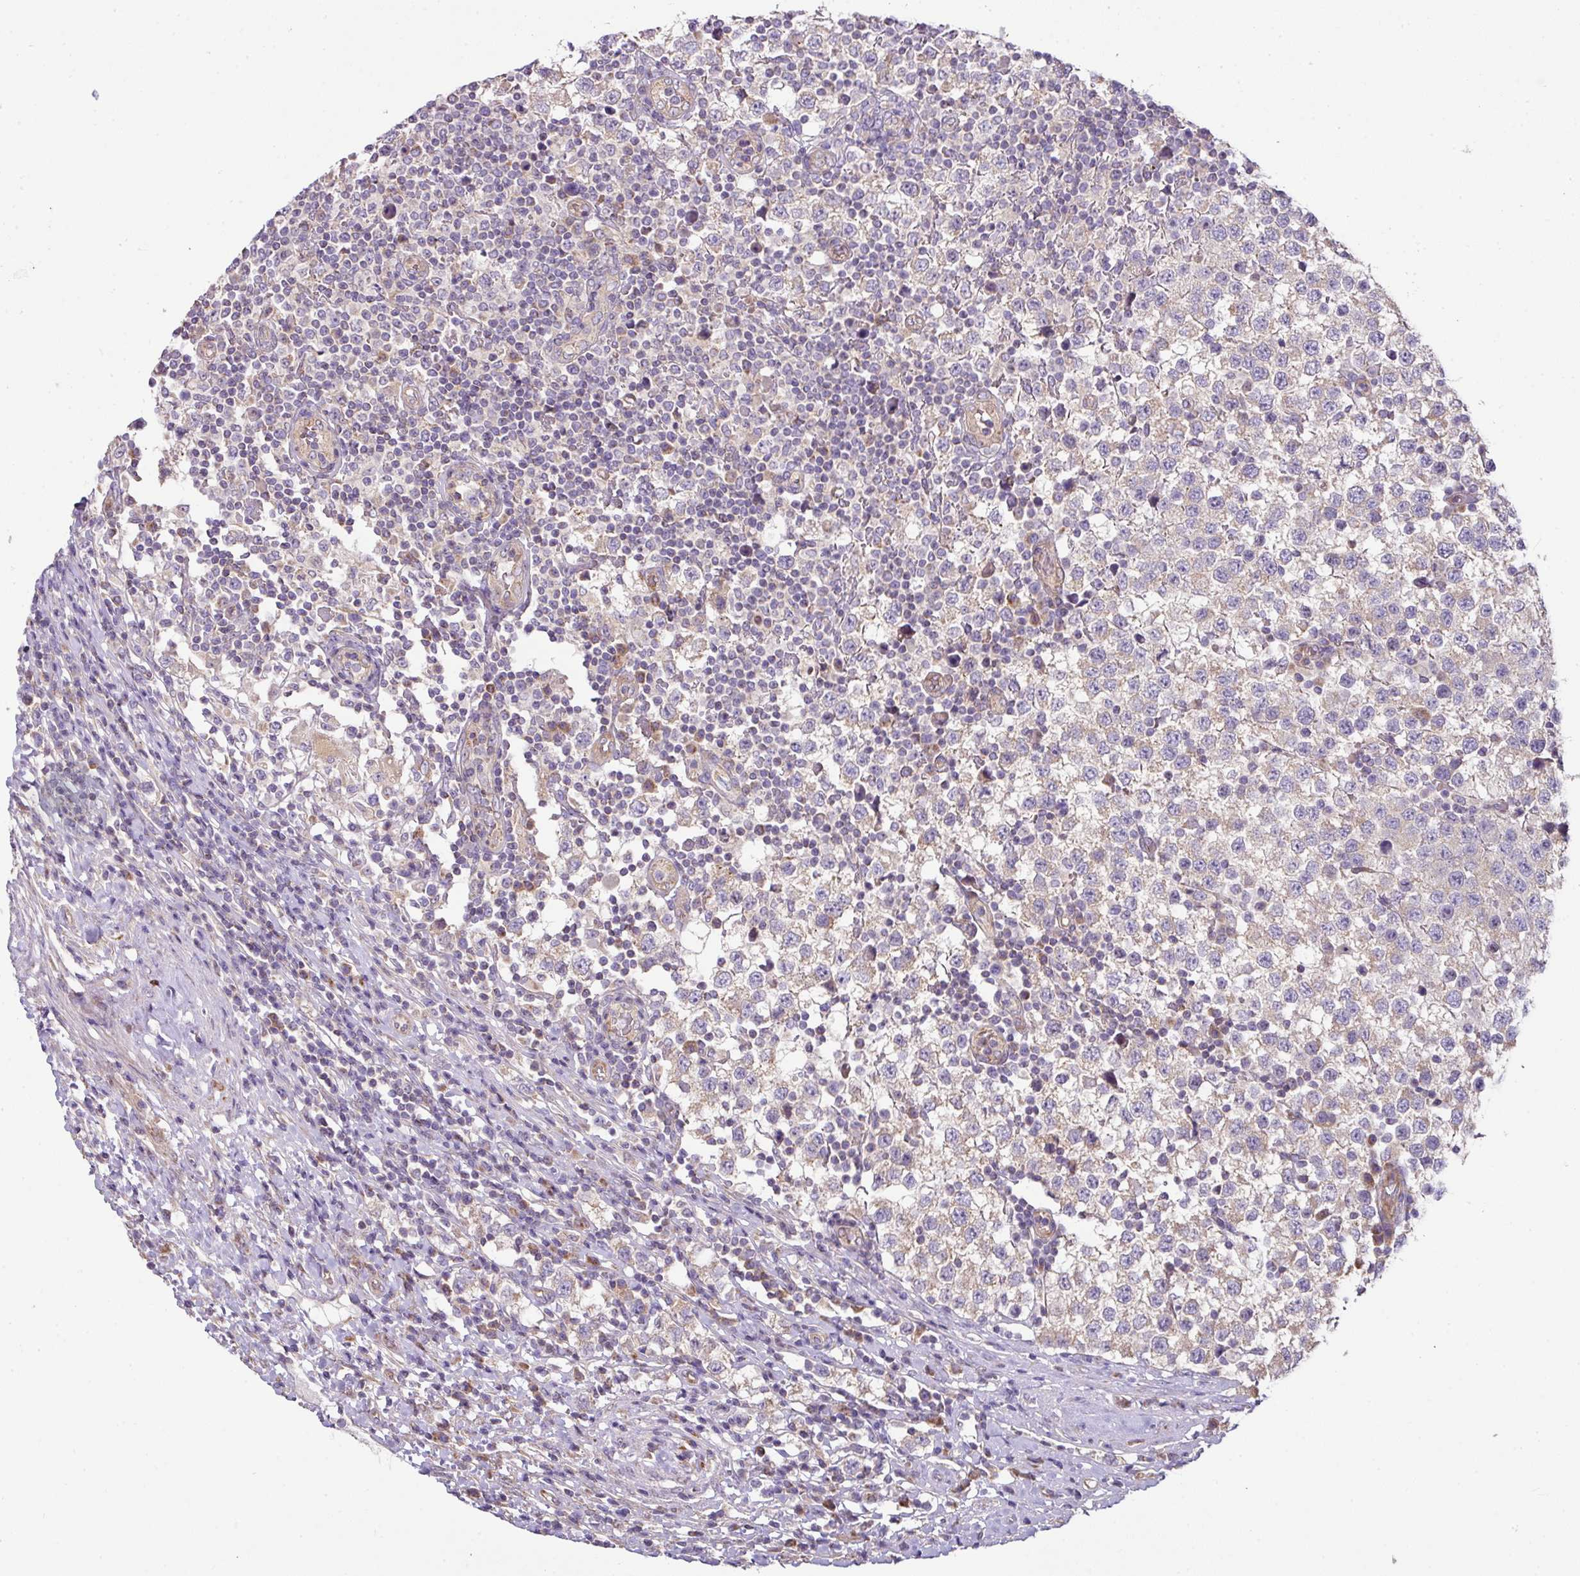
{"staining": {"intensity": "weak", "quantity": "25%-75%", "location": "cytoplasmic/membranous"}, "tissue": "testis cancer", "cell_type": "Tumor cells", "image_type": "cancer", "snomed": [{"axis": "morphology", "description": "Seminoma, NOS"}, {"axis": "topography", "description": "Testis"}], "caption": "This image reveals testis cancer (seminoma) stained with immunohistochemistry to label a protein in brown. The cytoplasmic/membranous of tumor cells show weak positivity for the protein. Nuclei are counter-stained blue.", "gene": "STK35", "patient": {"sex": "male", "age": 34}}